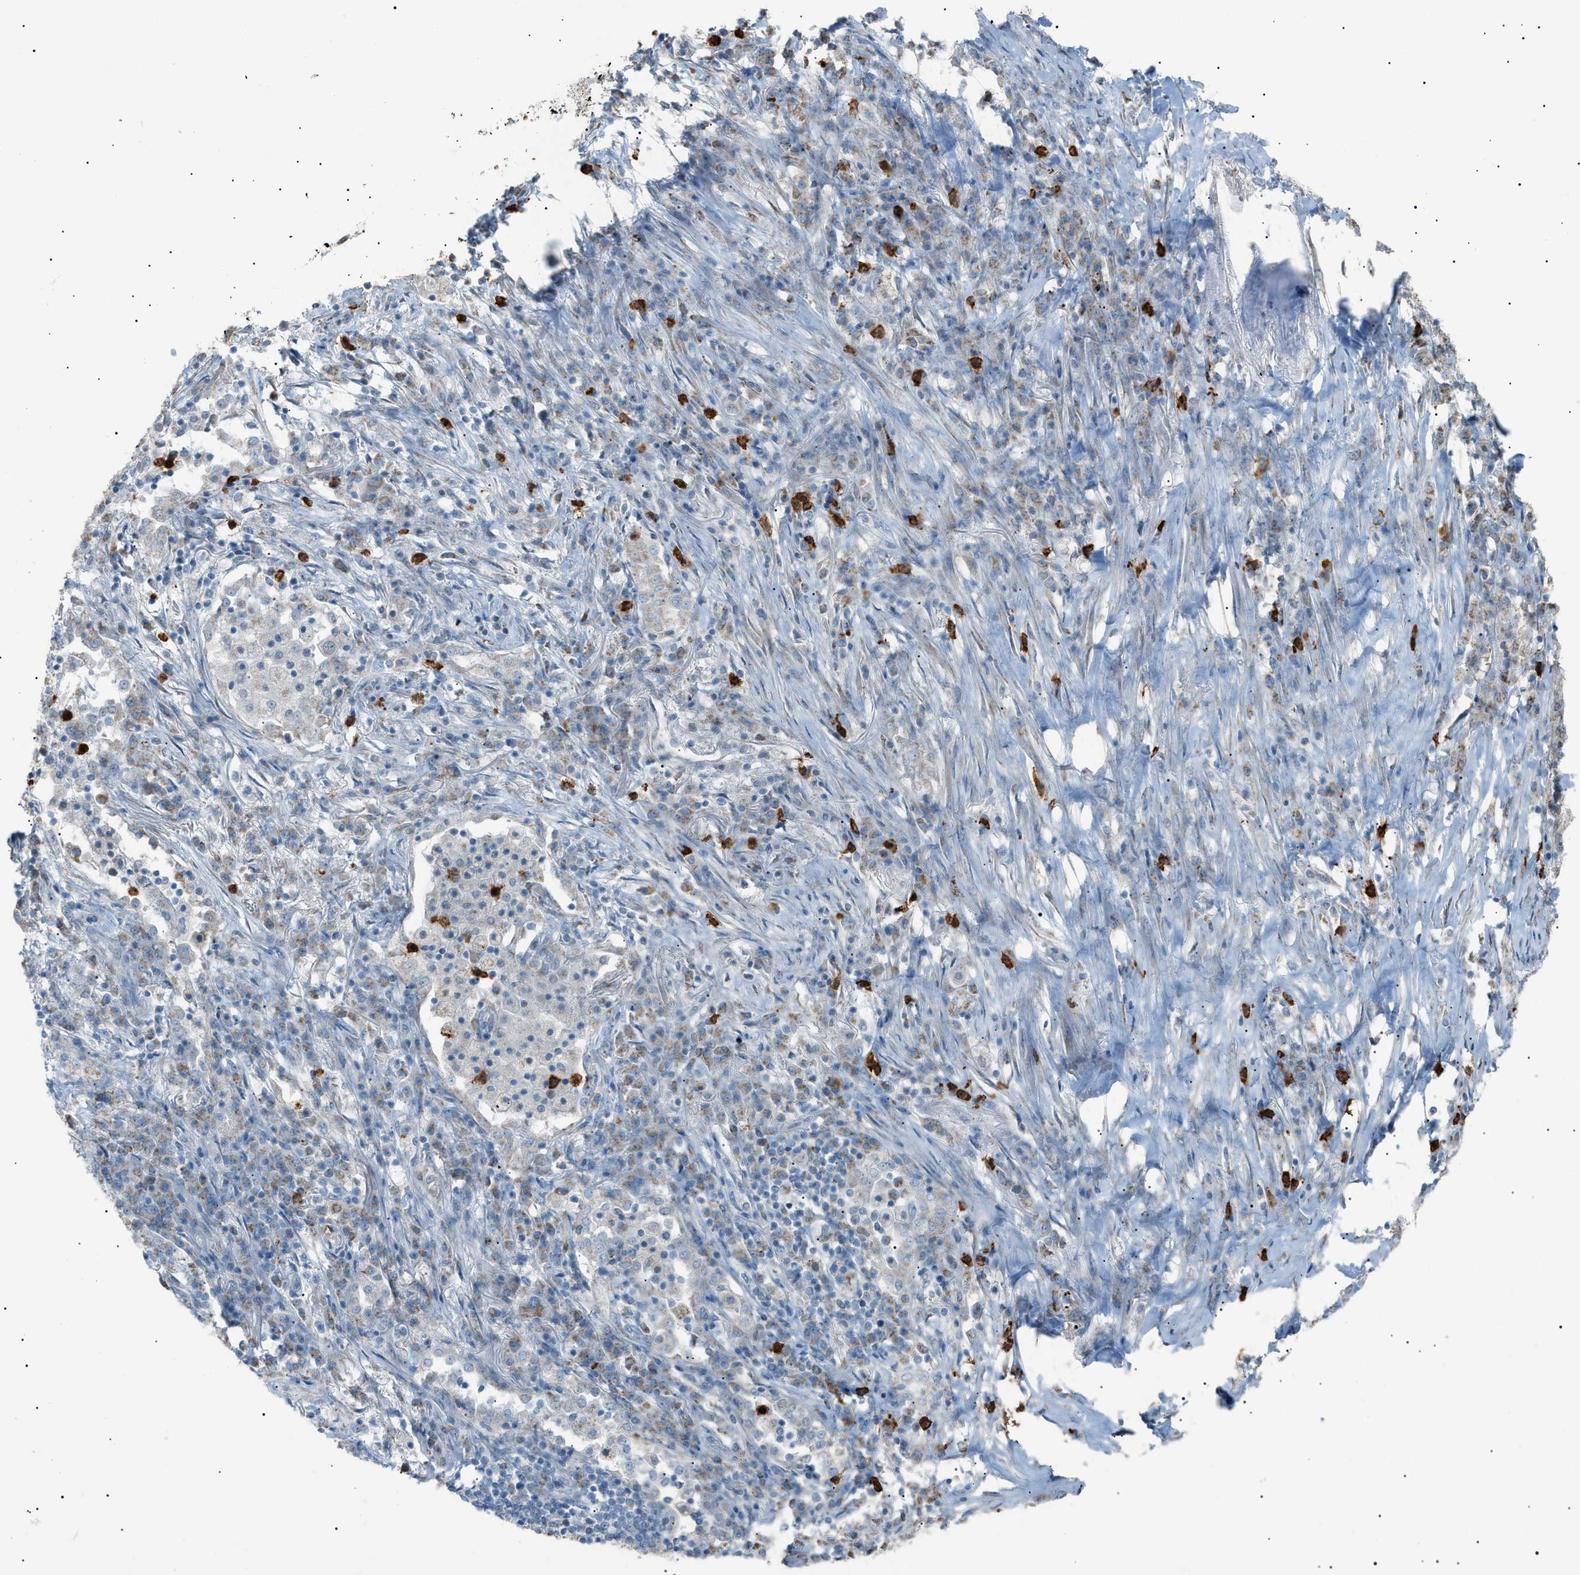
{"staining": {"intensity": "weak", "quantity": "25%-75%", "location": "nuclear"}, "tissue": "lung cancer", "cell_type": "Tumor cells", "image_type": "cancer", "snomed": [{"axis": "morphology", "description": "Squamous cell carcinoma, NOS"}, {"axis": "topography", "description": "Lung"}], "caption": "A histopathology image of lung cancer (squamous cell carcinoma) stained for a protein reveals weak nuclear brown staining in tumor cells. Immunohistochemistry (ihc) stains the protein in brown and the nuclei are stained blue.", "gene": "ZNF516", "patient": {"sex": "female", "age": 63}}